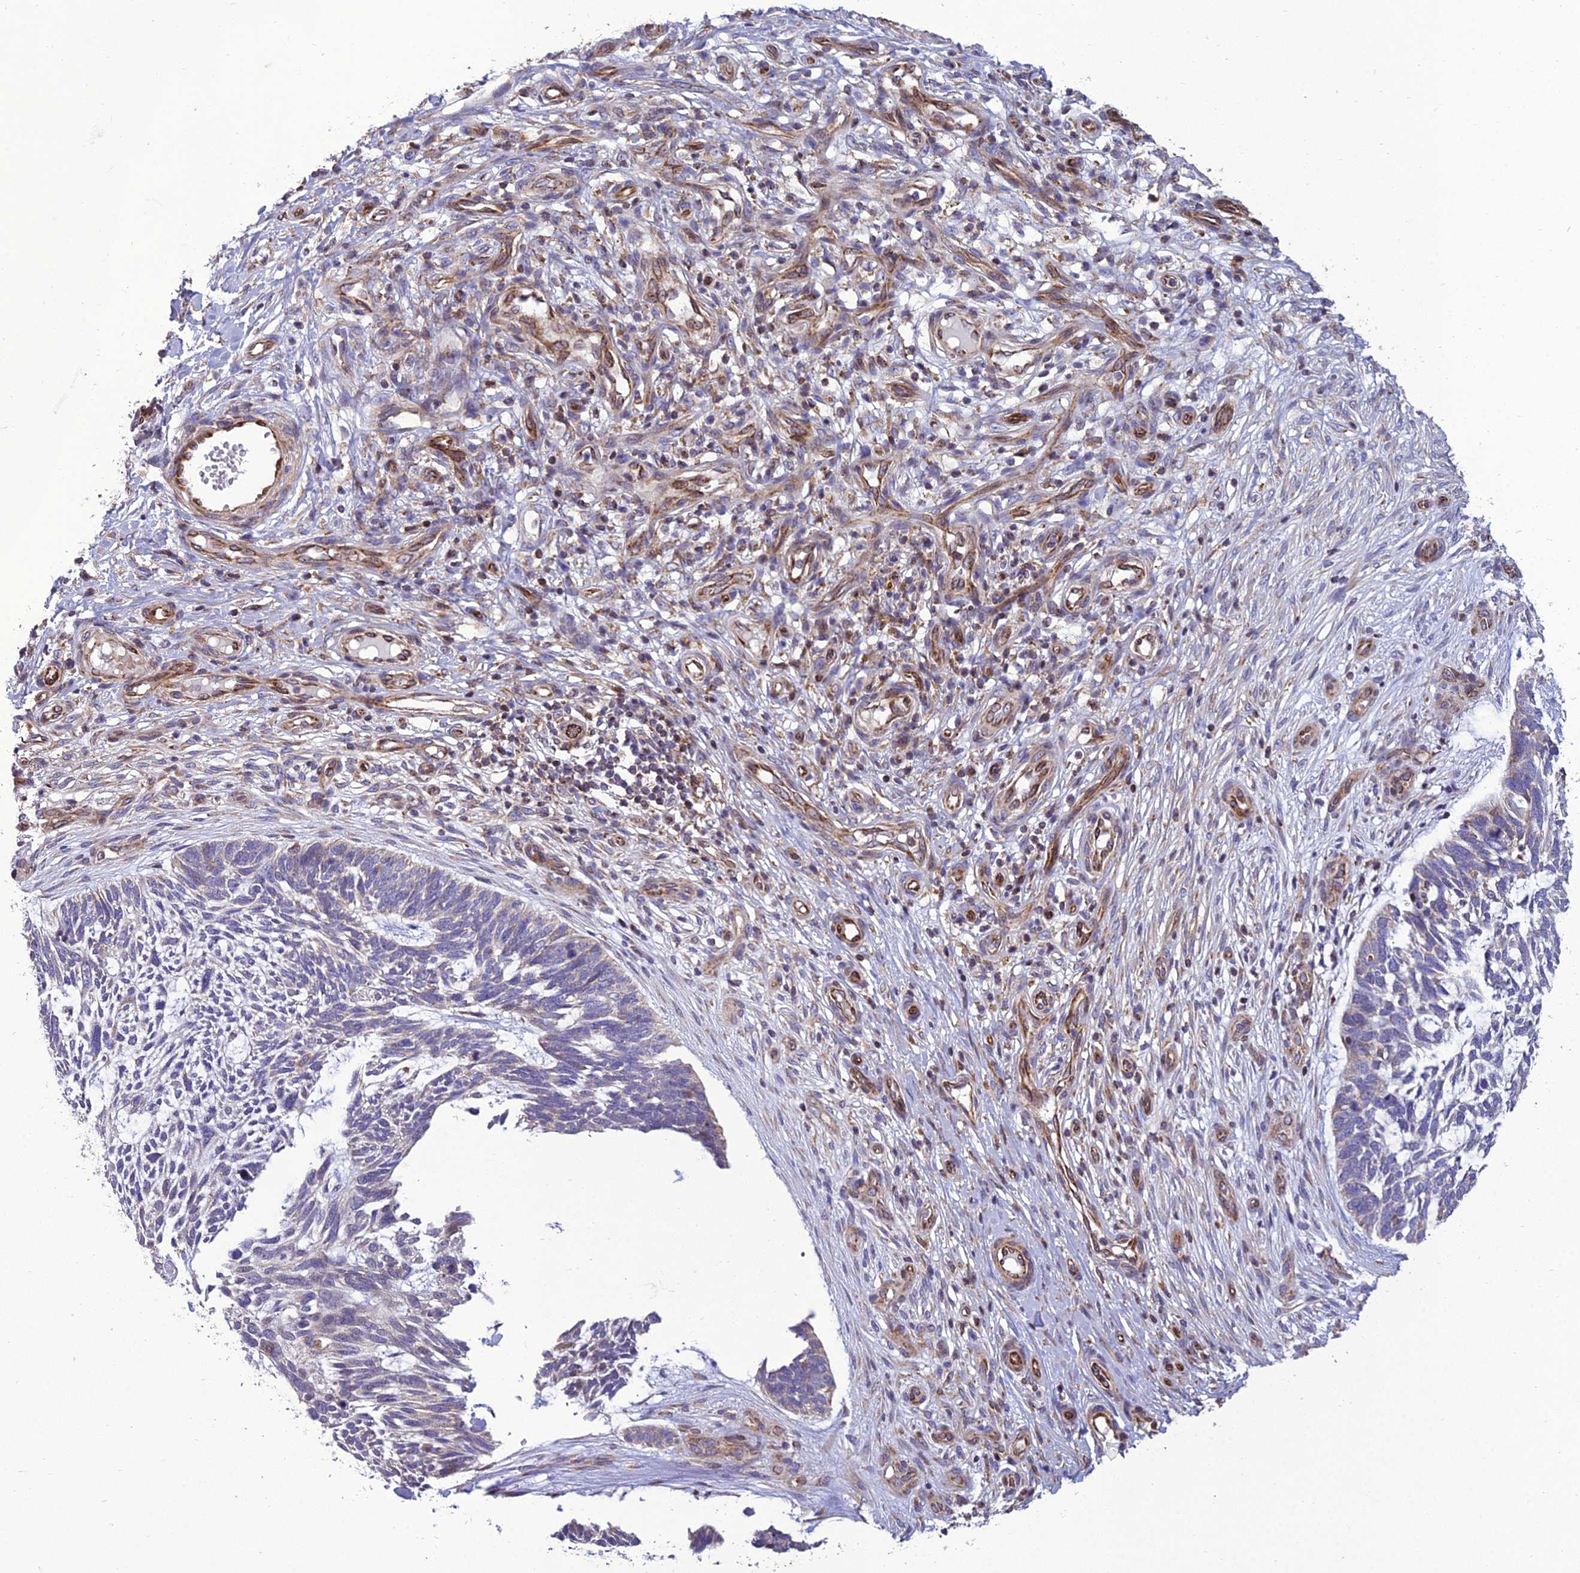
{"staining": {"intensity": "moderate", "quantity": "<25%", "location": "cytoplasmic/membranous"}, "tissue": "skin cancer", "cell_type": "Tumor cells", "image_type": "cancer", "snomed": [{"axis": "morphology", "description": "Basal cell carcinoma"}, {"axis": "topography", "description": "Skin"}], "caption": "Immunohistochemistry (IHC) image of neoplastic tissue: skin basal cell carcinoma stained using IHC shows low levels of moderate protein expression localized specifically in the cytoplasmic/membranous of tumor cells, appearing as a cytoplasmic/membranous brown color.", "gene": "GIMAP1", "patient": {"sex": "male", "age": 88}}